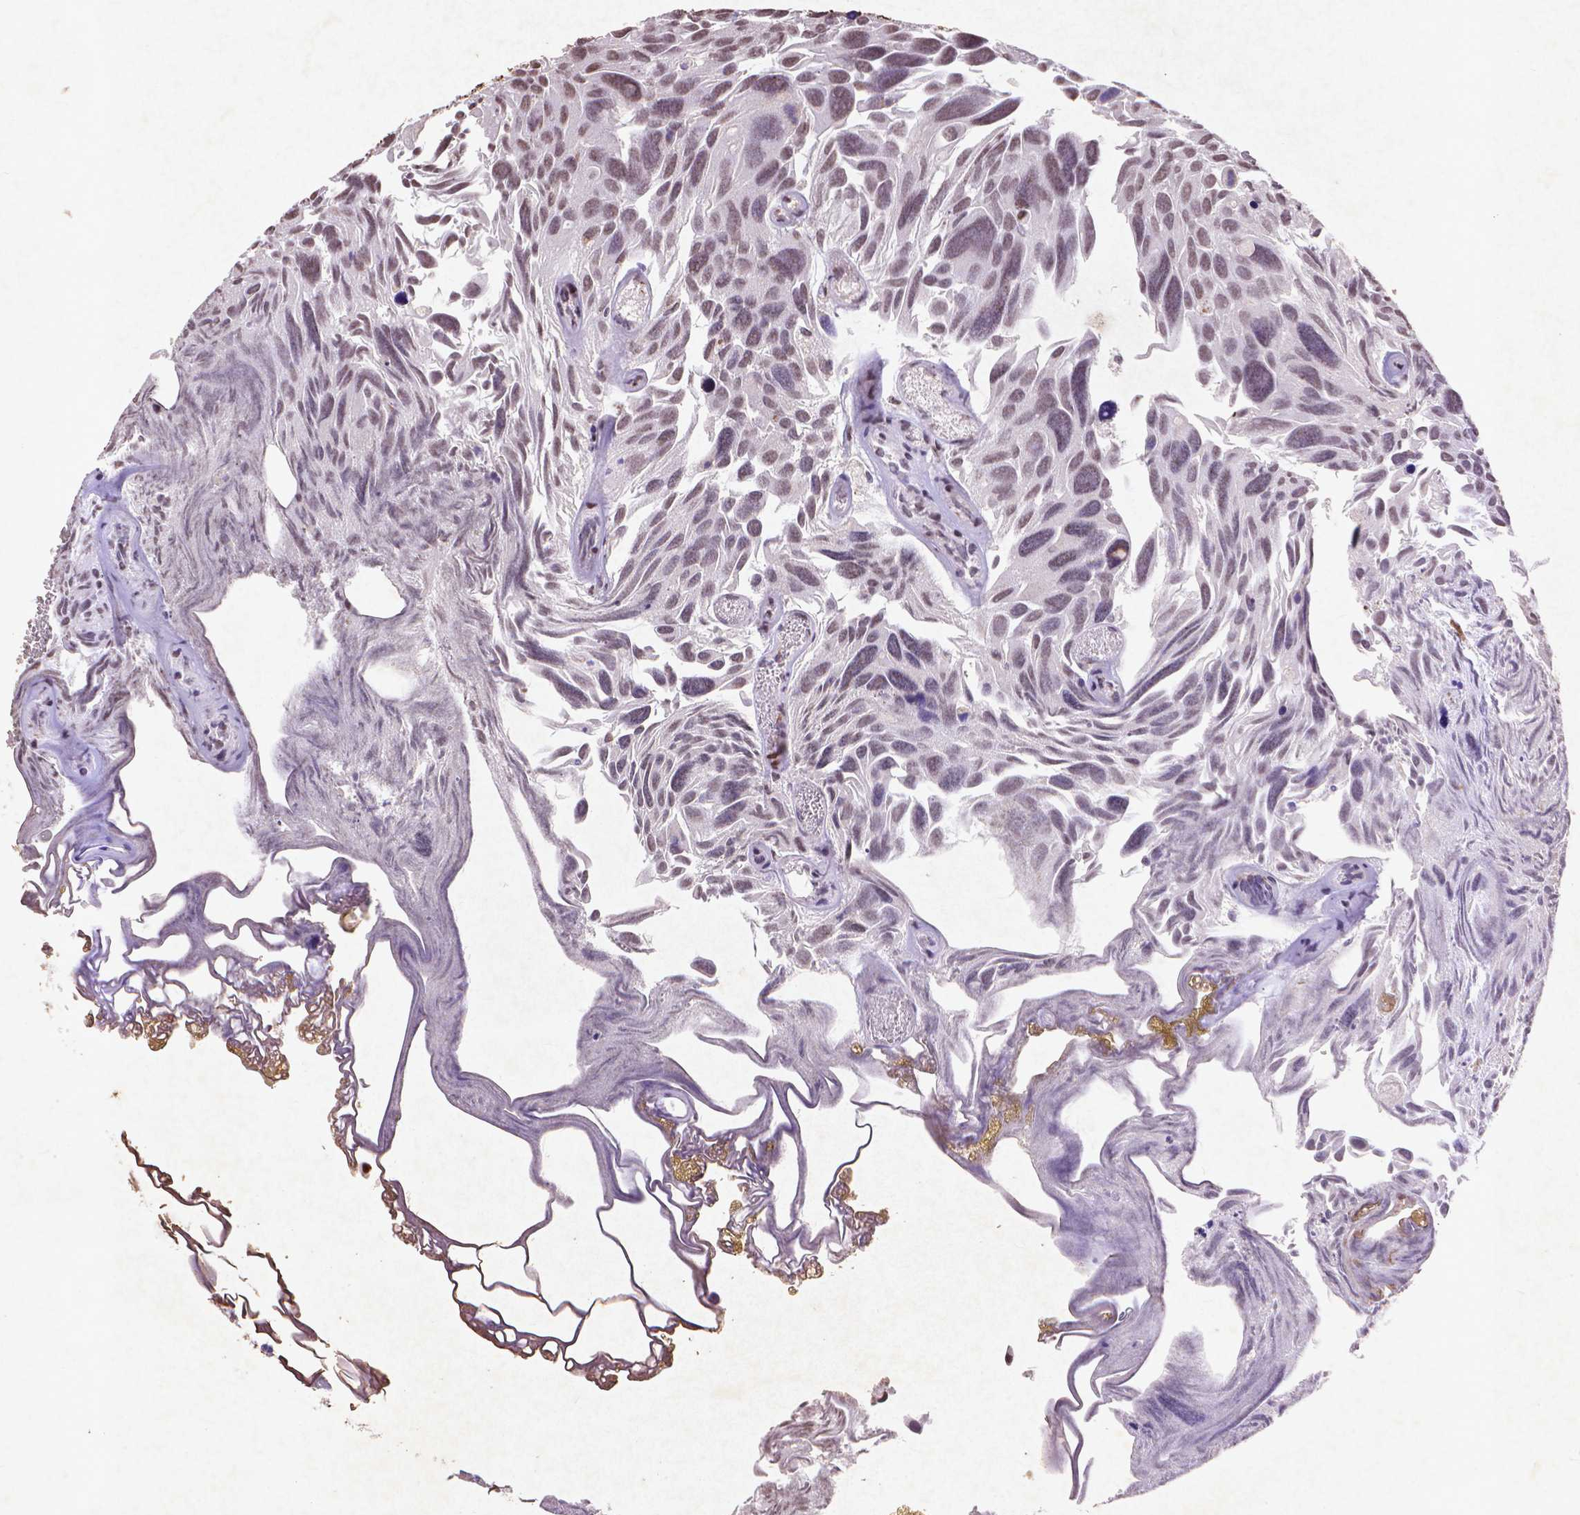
{"staining": {"intensity": "strong", "quantity": "25%-75%", "location": "nuclear"}, "tissue": "urothelial cancer", "cell_type": "Tumor cells", "image_type": "cancer", "snomed": [{"axis": "morphology", "description": "Urothelial carcinoma, Low grade"}, {"axis": "topography", "description": "Urinary bladder"}], "caption": "Tumor cells display high levels of strong nuclear positivity in approximately 25%-75% of cells in urothelial cancer. The staining was performed using DAB (3,3'-diaminobenzidine), with brown indicating positive protein expression. Nuclei are stained blue with hematoxylin.", "gene": "CITED2", "patient": {"sex": "female", "age": 69}}